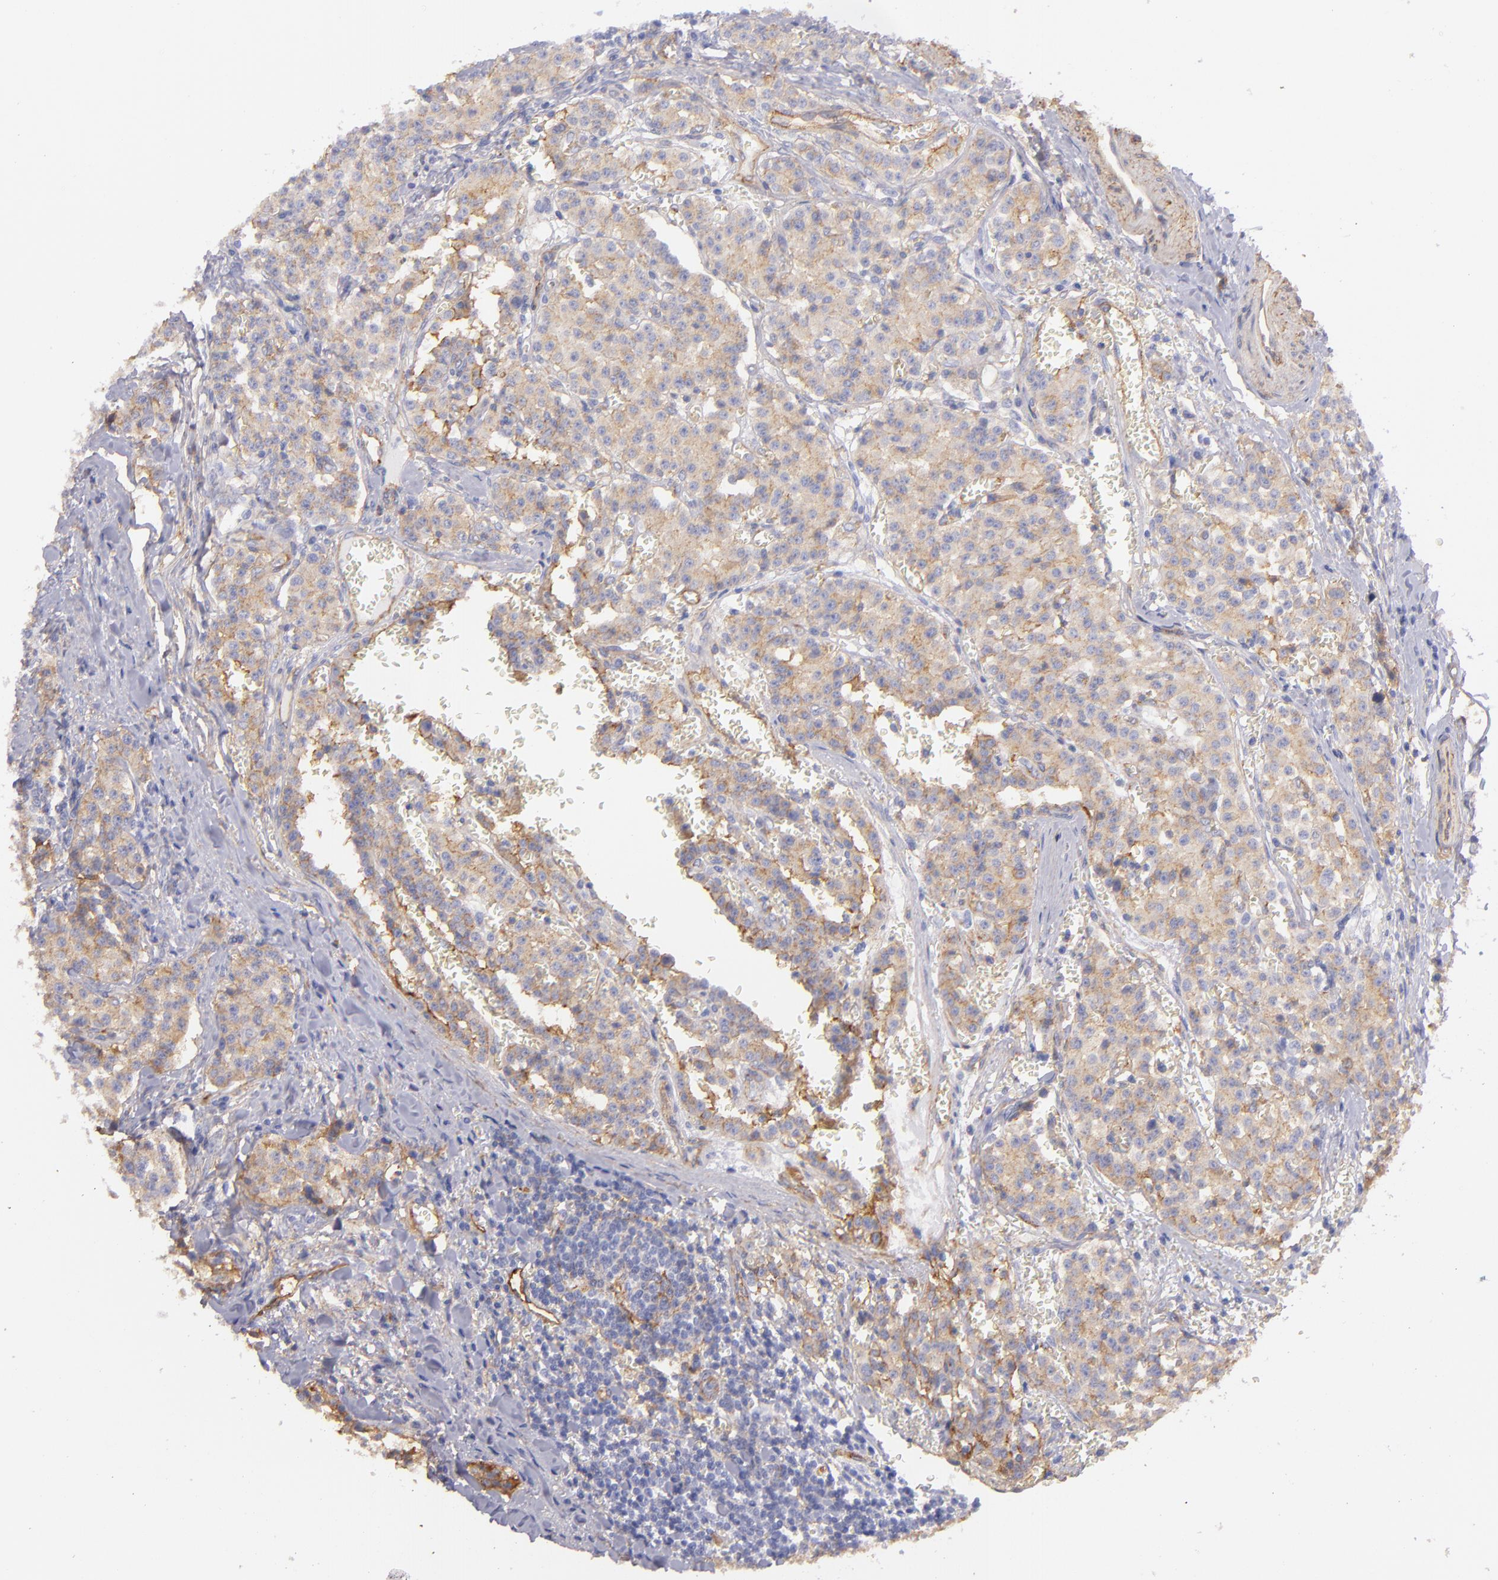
{"staining": {"intensity": "moderate", "quantity": ">75%", "location": "cytoplasmic/membranous"}, "tissue": "carcinoid", "cell_type": "Tumor cells", "image_type": "cancer", "snomed": [{"axis": "morphology", "description": "Carcinoid, malignant, NOS"}, {"axis": "topography", "description": "Stomach"}], "caption": "Brown immunohistochemical staining in malignant carcinoid demonstrates moderate cytoplasmic/membranous staining in about >75% of tumor cells. The protein is stained brown, and the nuclei are stained in blue (DAB IHC with brightfield microscopy, high magnification).", "gene": "CD151", "patient": {"sex": "female", "age": 76}}